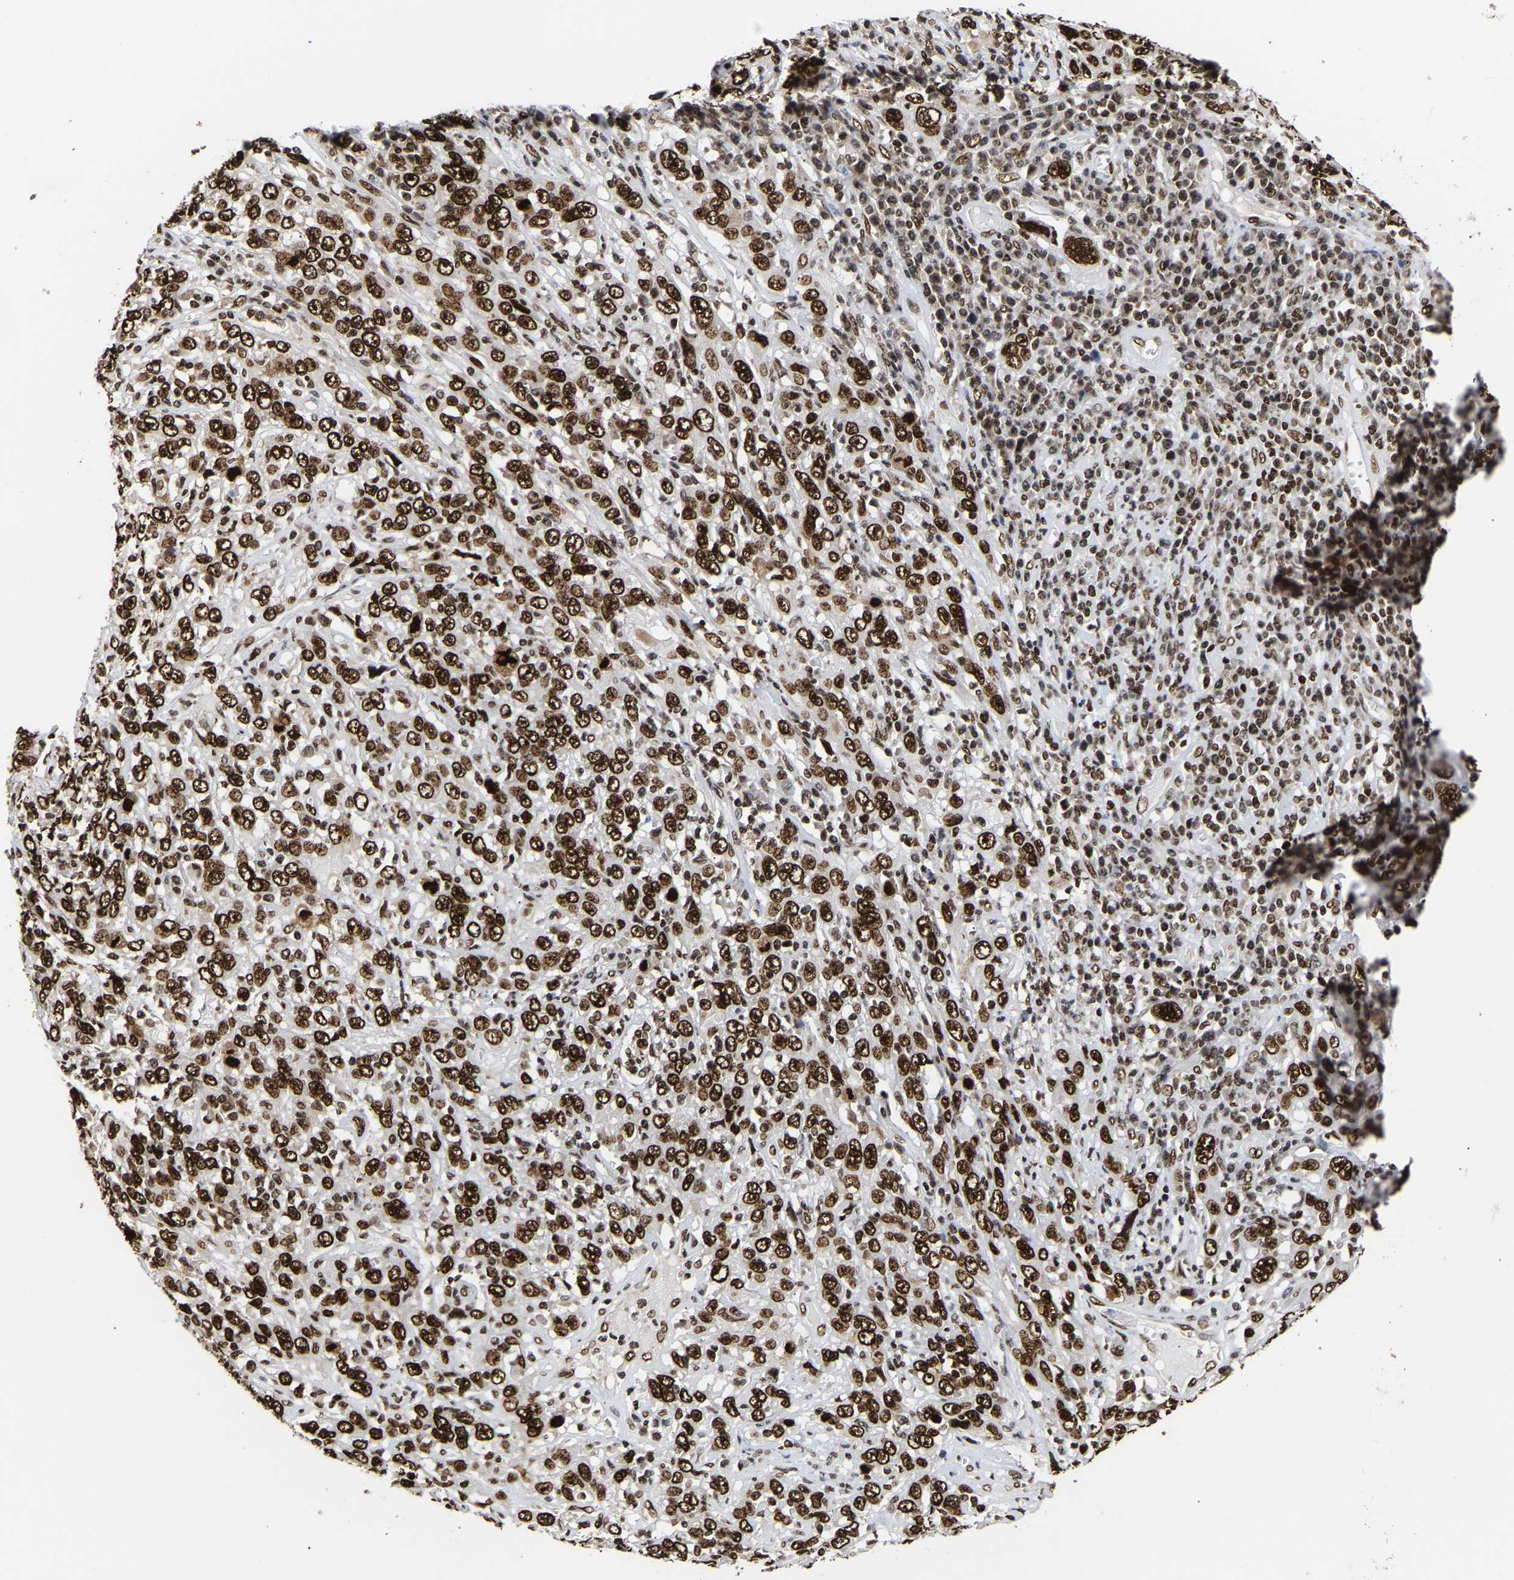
{"staining": {"intensity": "strong", "quantity": ">75%", "location": "nuclear"}, "tissue": "cervical cancer", "cell_type": "Tumor cells", "image_type": "cancer", "snomed": [{"axis": "morphology", "description": "Squamous cell carcinoma, NOS"}, {"axis": "topography", "description": "Cervix"}], "caption": "The micrograph demonstrates staining of cervical cancer, revealing strong nuclear protein expression (brown color) within tumor cells.", "gene": "PSIP1", "patient": {"sex": "female", "age": 46}}